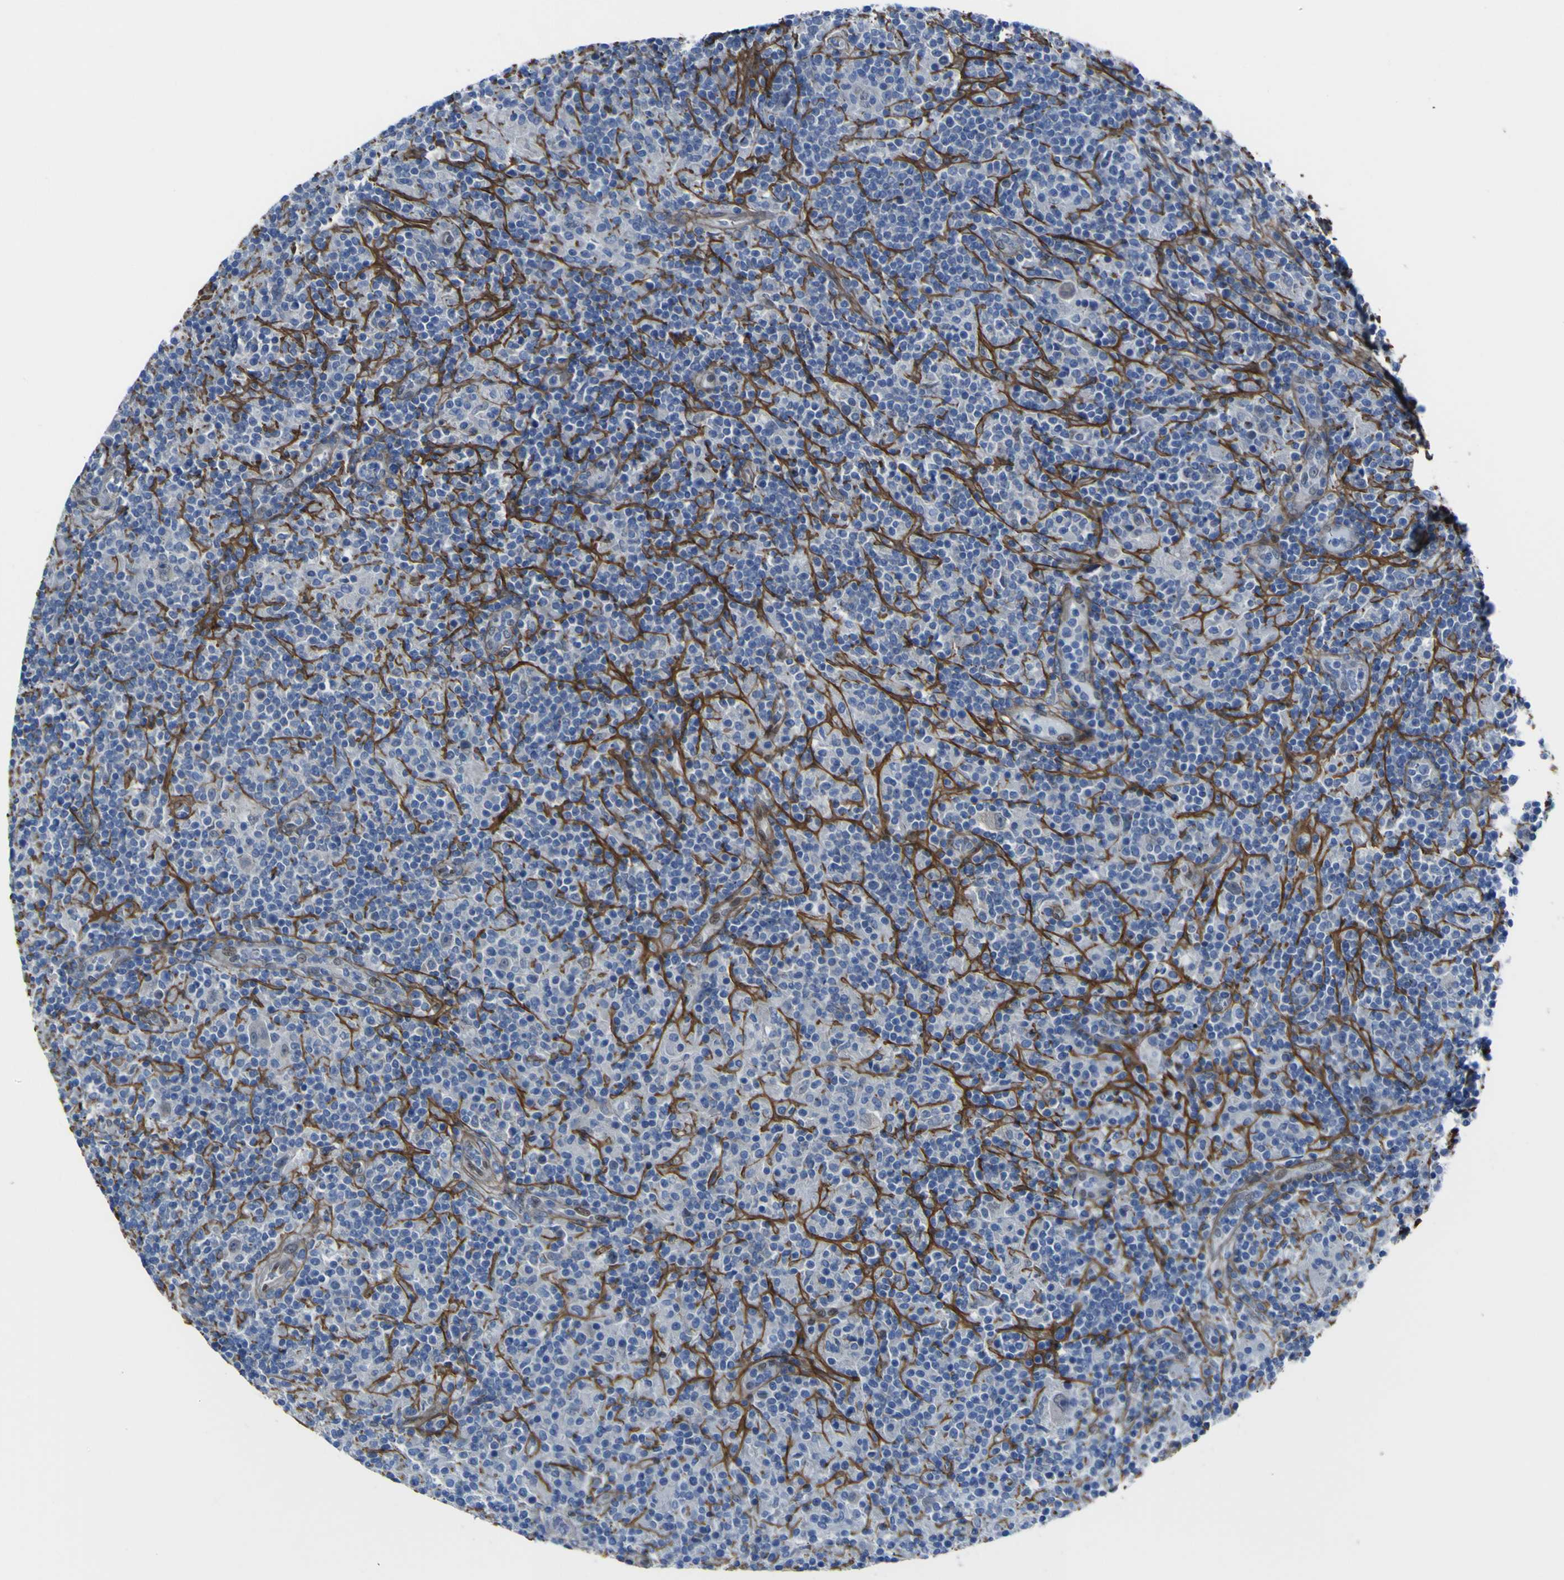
{"staining": {"intensity": "negative", "quantity": "none", "location": "none"}, "tissue": "lymphoma", "cell_type": "Tumor cells", "image_type": "cancer", "snomed": [{"axis": "morphology", "description": "Hodgkin's disease, NOS"}, {"axis": "topography", "description": "Lymph node"}], "caption": "DAB (3,3'-diaminobenzidine) immunohistochemical staining of human lymphoma displays no significant expression in tumor cells. (Immunohistochemistry (ihc), brightfield microscopy, high magnification).", "gene": "LRRN1", "patient": {"sex": "male", "age": 70}}